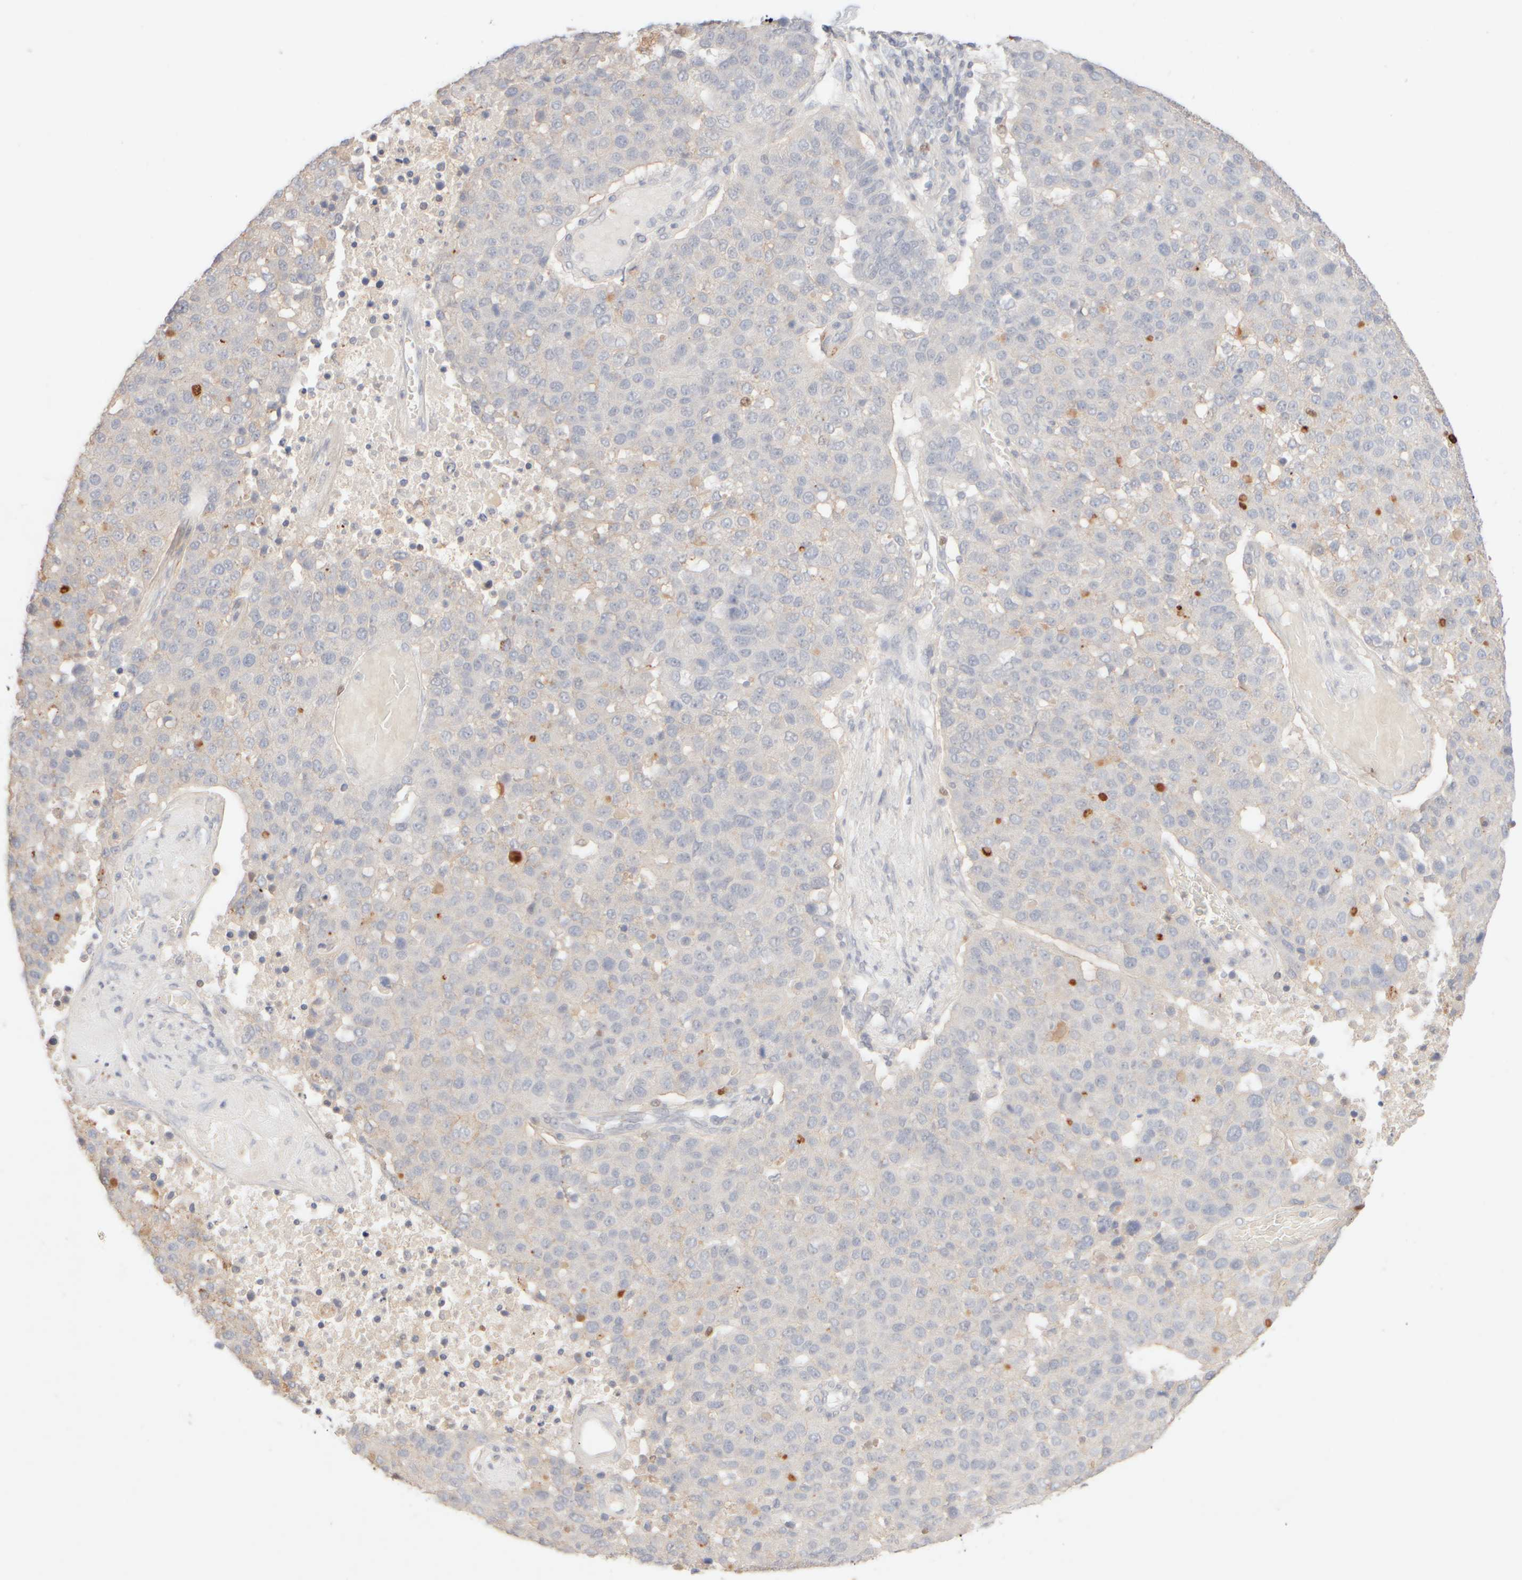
{"staining": {"intensity": "negative", "quantity": "none", "location": "none"}, "tissue": "pancreatic cancer", "cell_type": "Tumor cells", "image_type": "cancer", "snomed": [{"axis": "morphology", "description": "Adenocarcinoma, NOS"}, {"axis": "topography", "description": "Pancreas"}], "caption": "High power microscopy micrograph of an immunohistochemistry (IHC) micrograph of pancreatic adenocarcinoma, revealing no significant staining in tumor cells.", "gene": "SNTB1", "patient": {"sex": "female", "age": 61}}